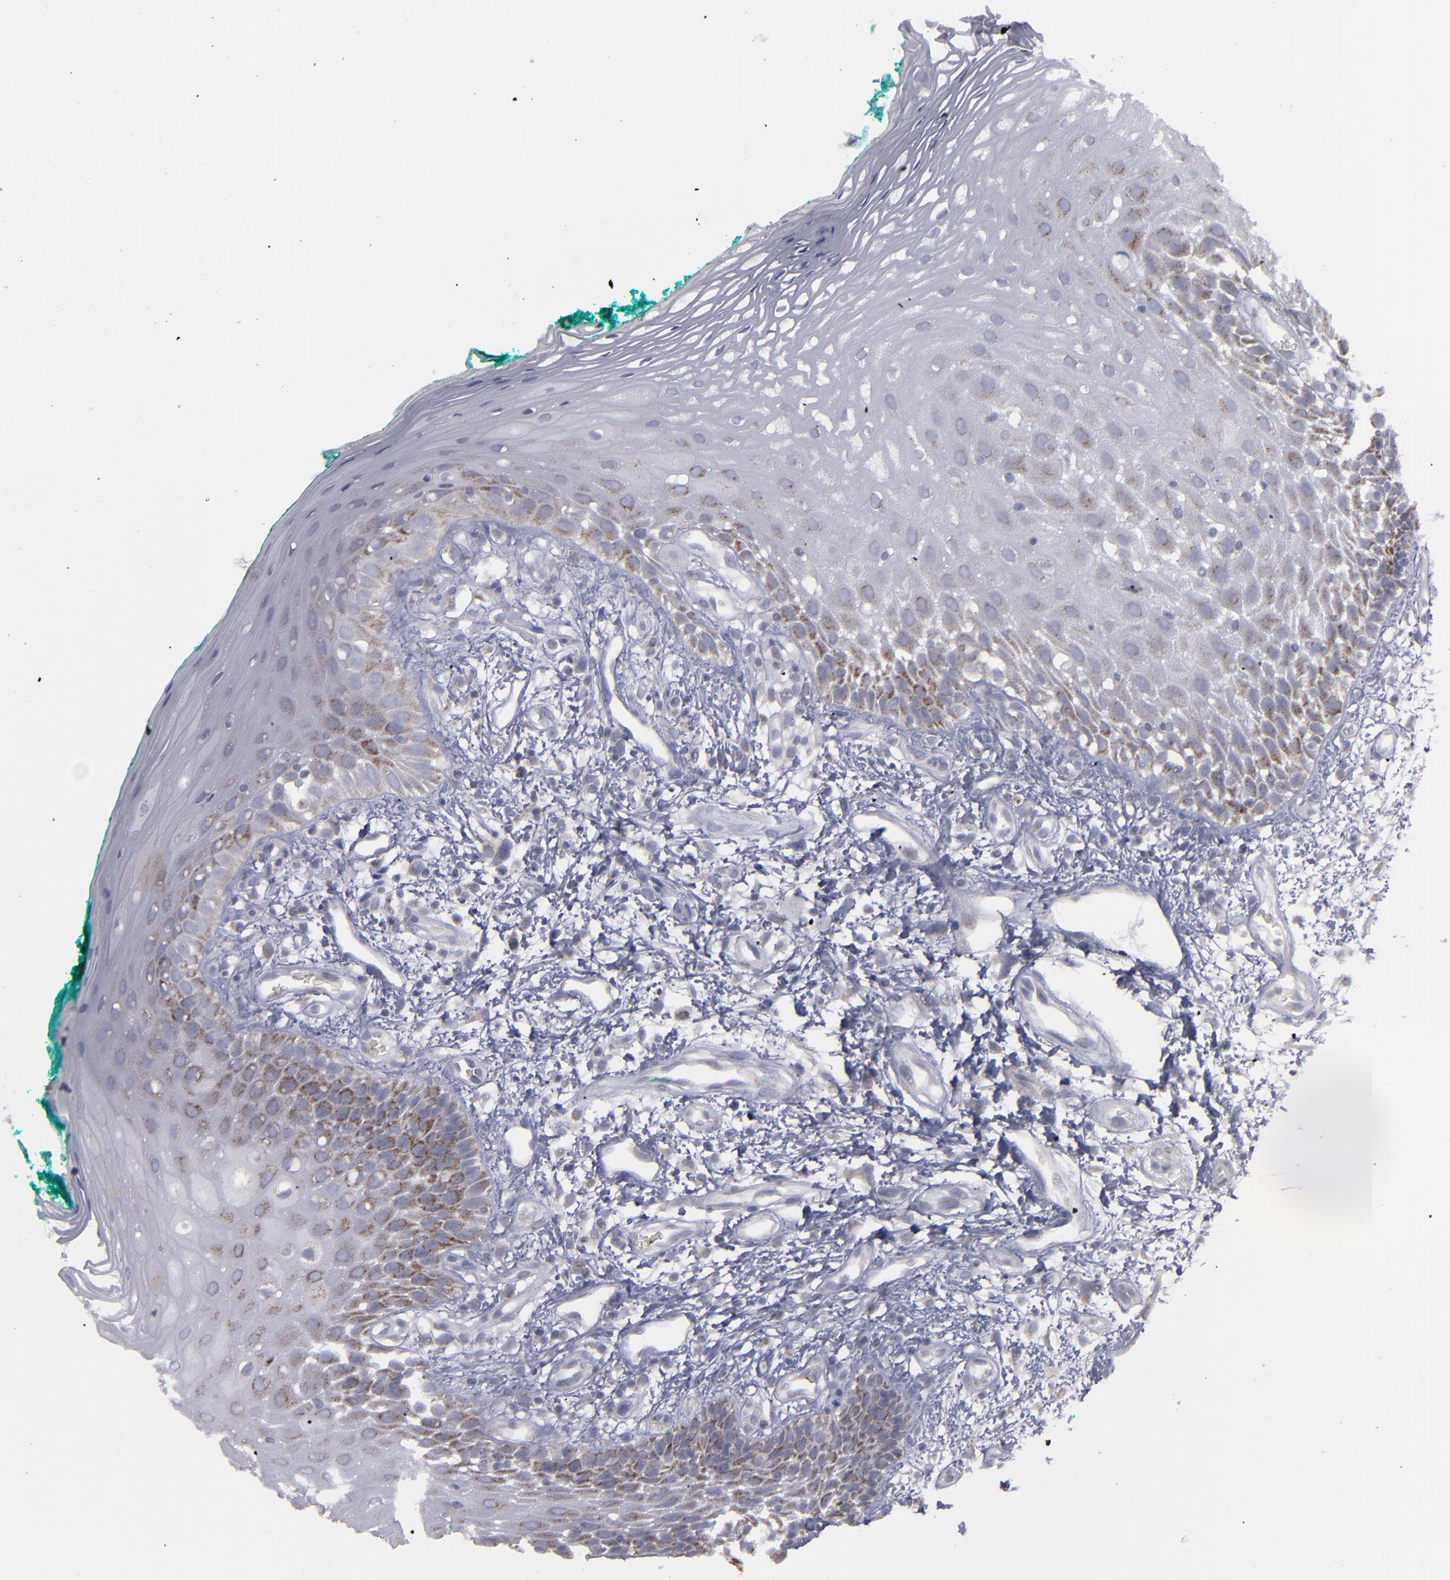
{"staining": {"intensity": "moderate", "quantity": "25%-75%", "location": "cytoplasmic/membranous"}, "tissue": "oral mucosa", "cell_type": "Squamous epithelial cells", "image_type": "normal", "snomed": [{"axis": "morphology", "description": "Normal tissue, NOS"}, {"axis": "morphology", "description": "Squamous cell carcinoma, NOS"}, {"axis": "topography", "description": "Skeletal muscle"}, {"axis": "topography", "description": "Oral tissue"}, {"axis": "topography", "description": "Head-Neck"}], "caption": "The immunohistochemical stain shows moderate cytoplasmic/membranous positivity in squamous epithelial cells of normal oral mucosa. The staining is performed using DAB (3,3'-diaminobenzidine) brown chromogen to label protein expression. The nuclei are counter-stained blue using hematoxylin.", "gene": "MYOM2", "patient": {"sex": "female", "age": 84}}